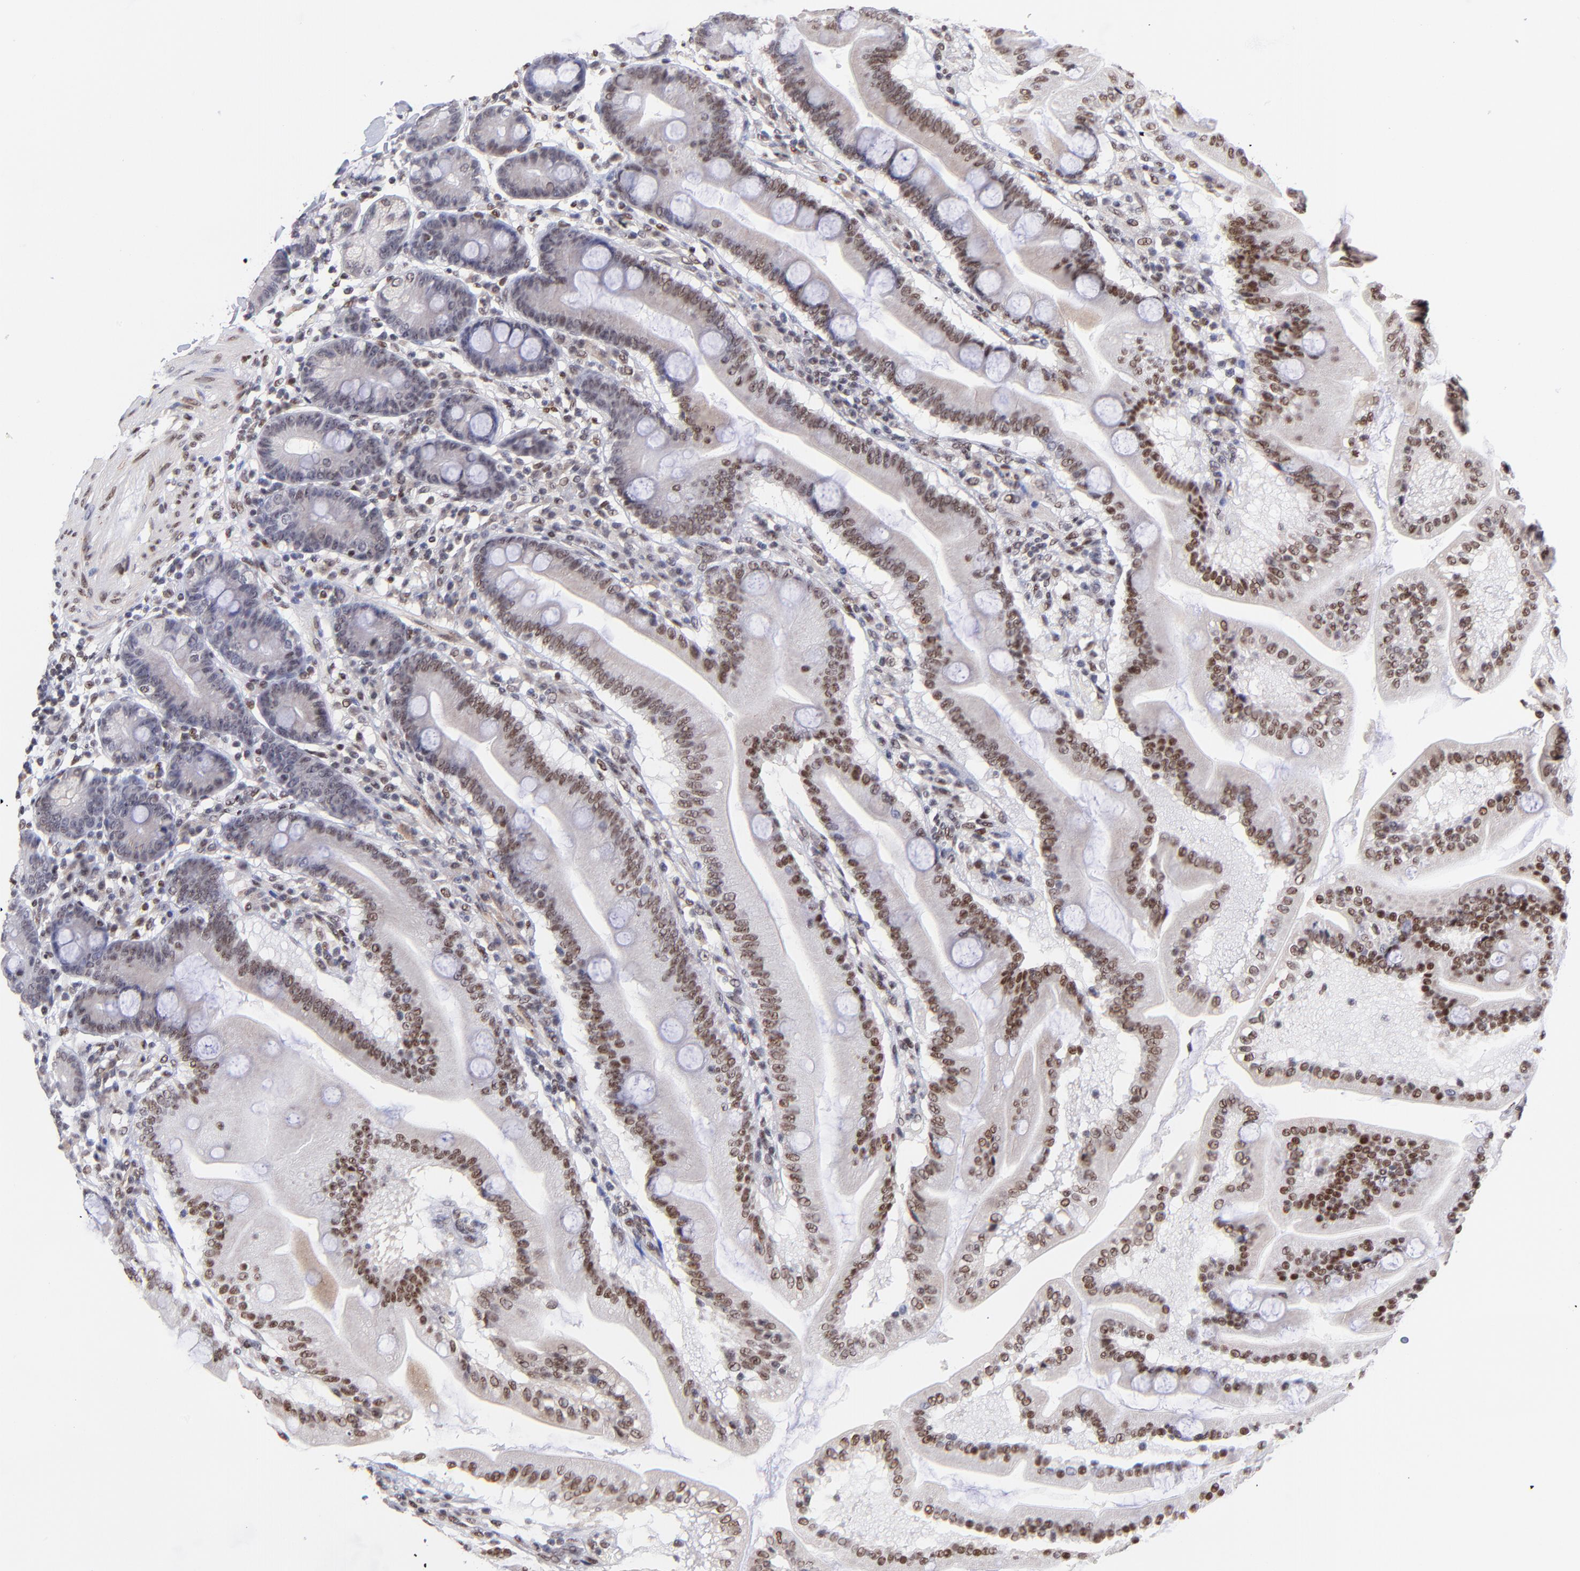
{"staining": {"intensity": "moderate", "quantity": ">75%", "location": "nuclear"}, "tissue": "duodenum", "cell_type": "Glandular cells", "image_type": "normal", "snomed": [{"axis": "morphology", "description": "Normal tissue, NOS"}, {"axis": "topography", "description": "Duodenum"}], "caption": "The histopathology image demonstrates a brown stain indicating the presence of a protein in the nuclear of glandular cells in duodenum.", "gene": "MIDEAS", "patient": {"sex": "female", "age": 64}}